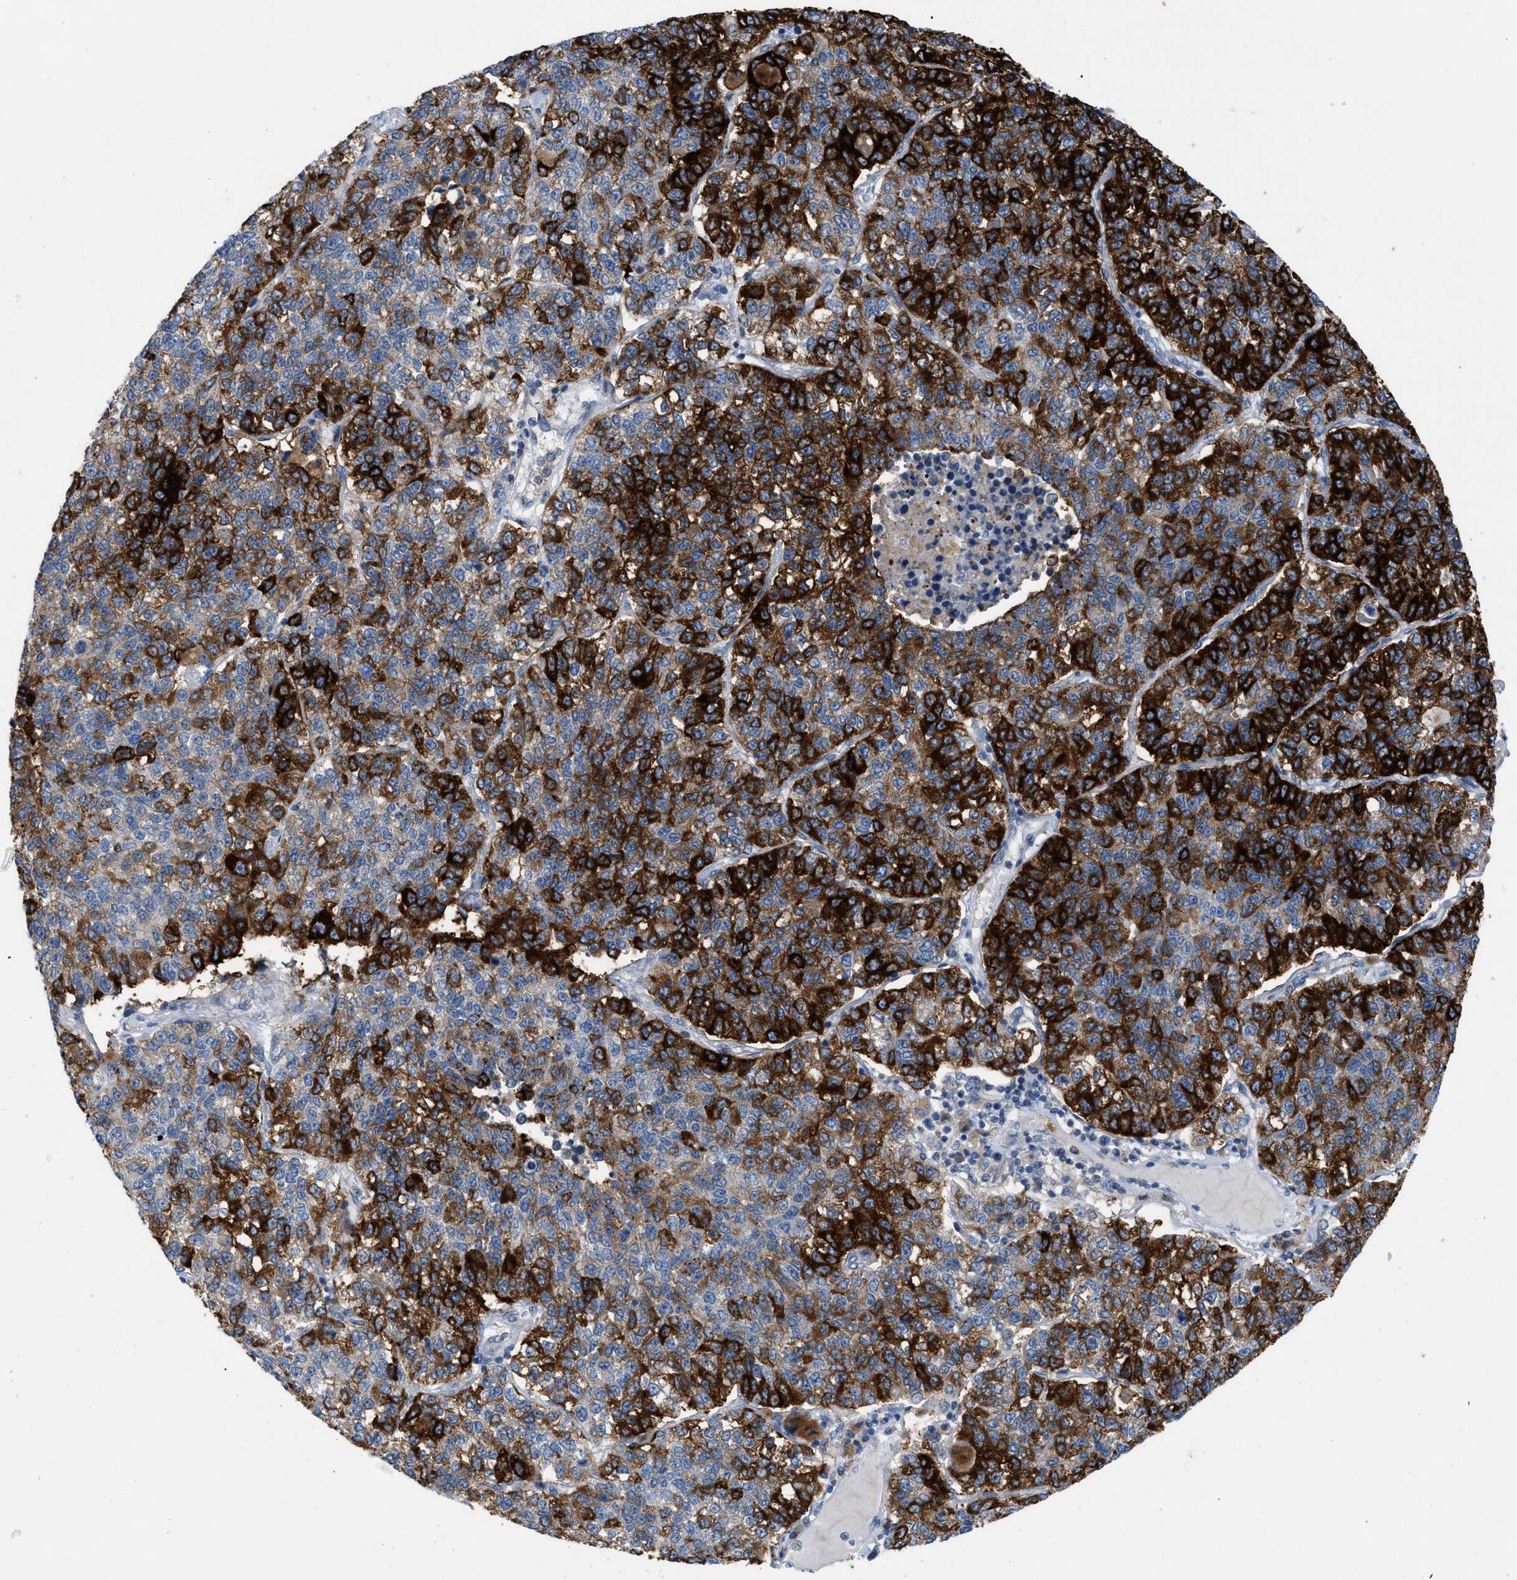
{"staining": {"intensity": "strong", "quantity": ">75%", "location": "cytoplasmic/membranous"}, "tissue": "lung cancer", "cell_type": "Tumor cells", "image_type": "cancer", "snomed": [{"axis": "morphology", "description": "Adenocarcinoma, NOS"}, {"axis": "topography", "description": "Lung"}], "caption": "Immunohistochemistry of lung cancer (adenocarcinoma) reveals high levels of strong cytoplasmic/membranous positivity in approximately >75% of tumor cells. (DAB (3,3'-diaminobenzidine) IHC with brightfield microscopy, high magnification).", "gene": "PLPPR5", "patient": {"sex": "male", "age": 49}}